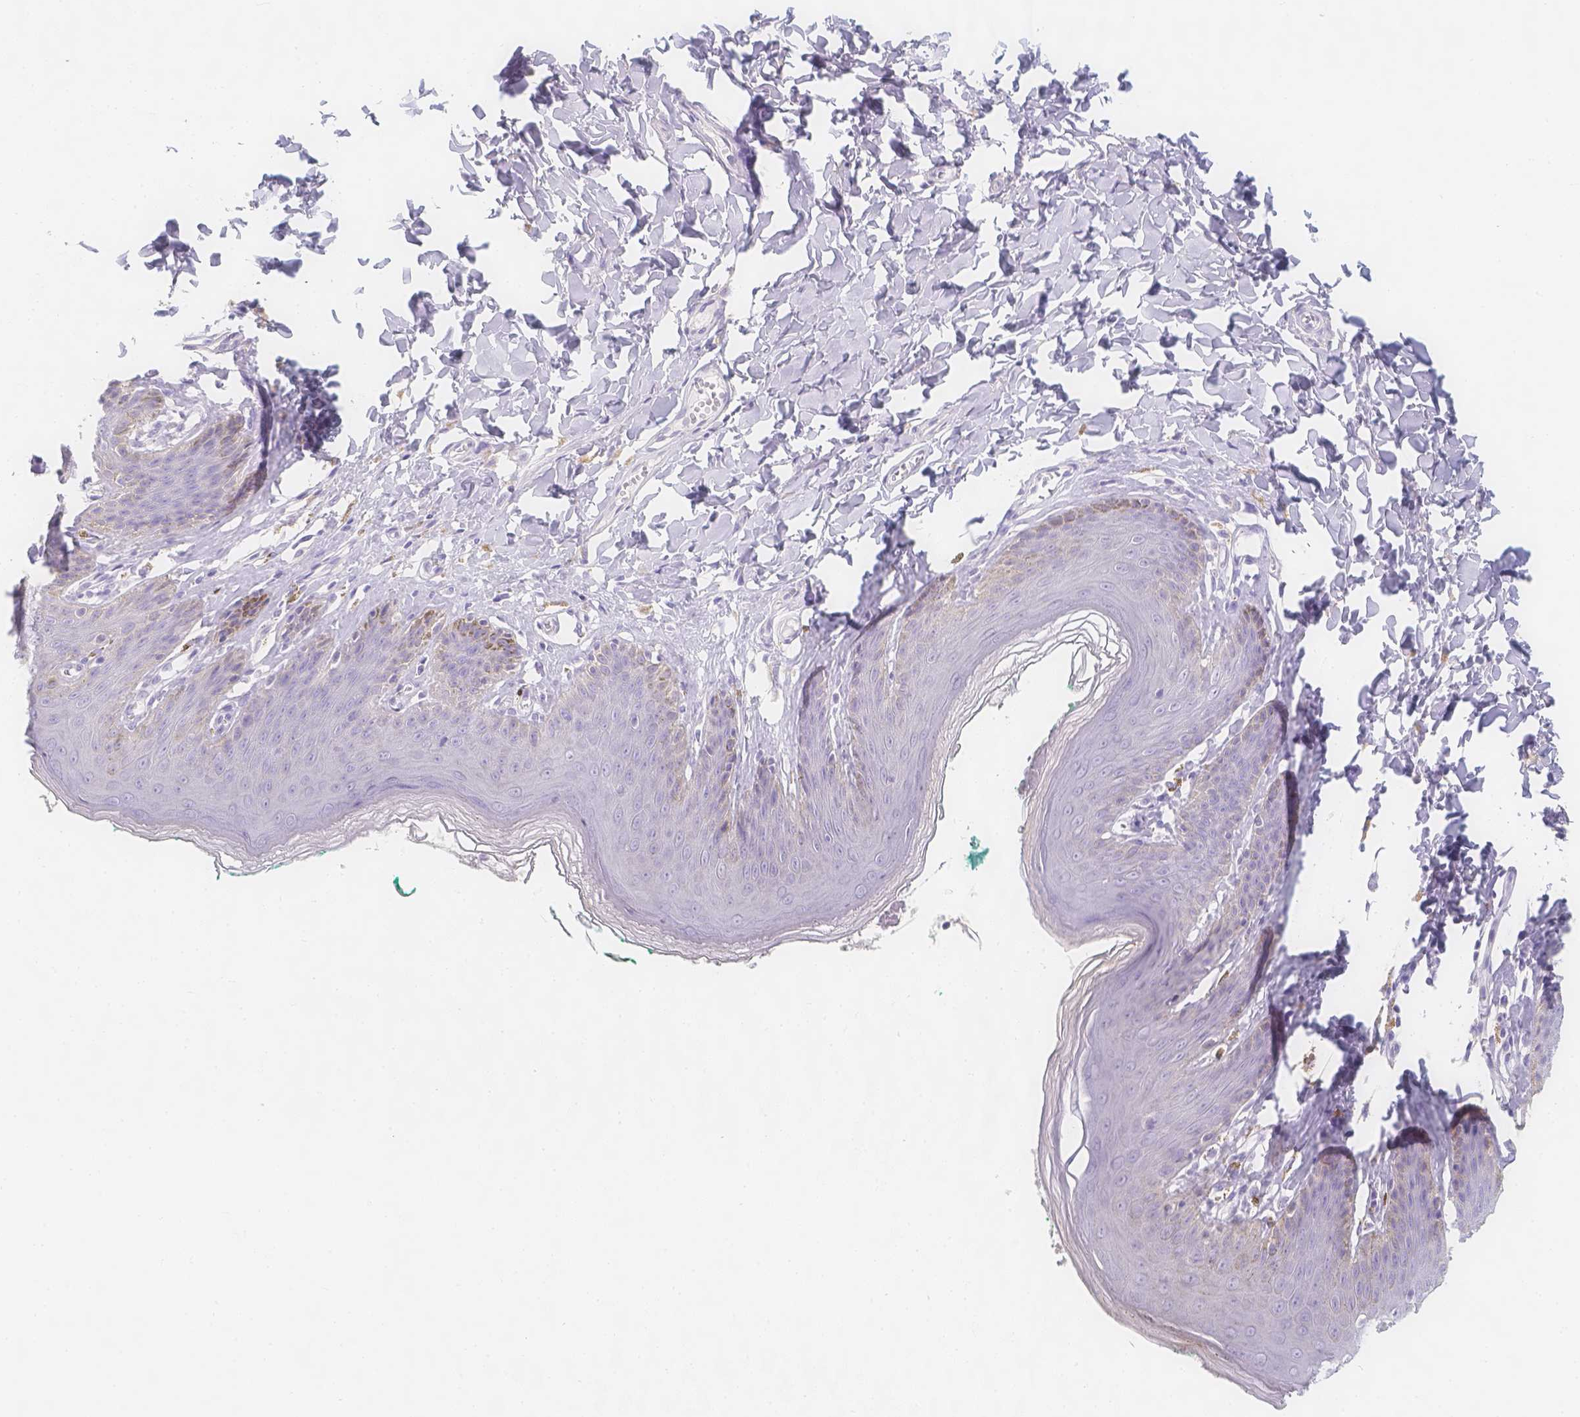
{"staining": {"intensity": "negative", "quantity": "none", "location": "none"}, "tissue": "skin", "cell_type": "Epidermal cells", "image_type": "normal", "snomed": [{"axis": "morphology", "description": "Normal tissue, NOS"}, {"axis": "topography", "description": "Vulva"}, {"axis": "topography", "description": "Peripheral nerve tissue"}], "caption": "Immunohistochemistry histopathology image of benign skin: human skin stained with DAB reveals no significant protein expression in epidermal cells.", "gene": "SLC18A1", "patient": {"sex": "female", "age": 66}}